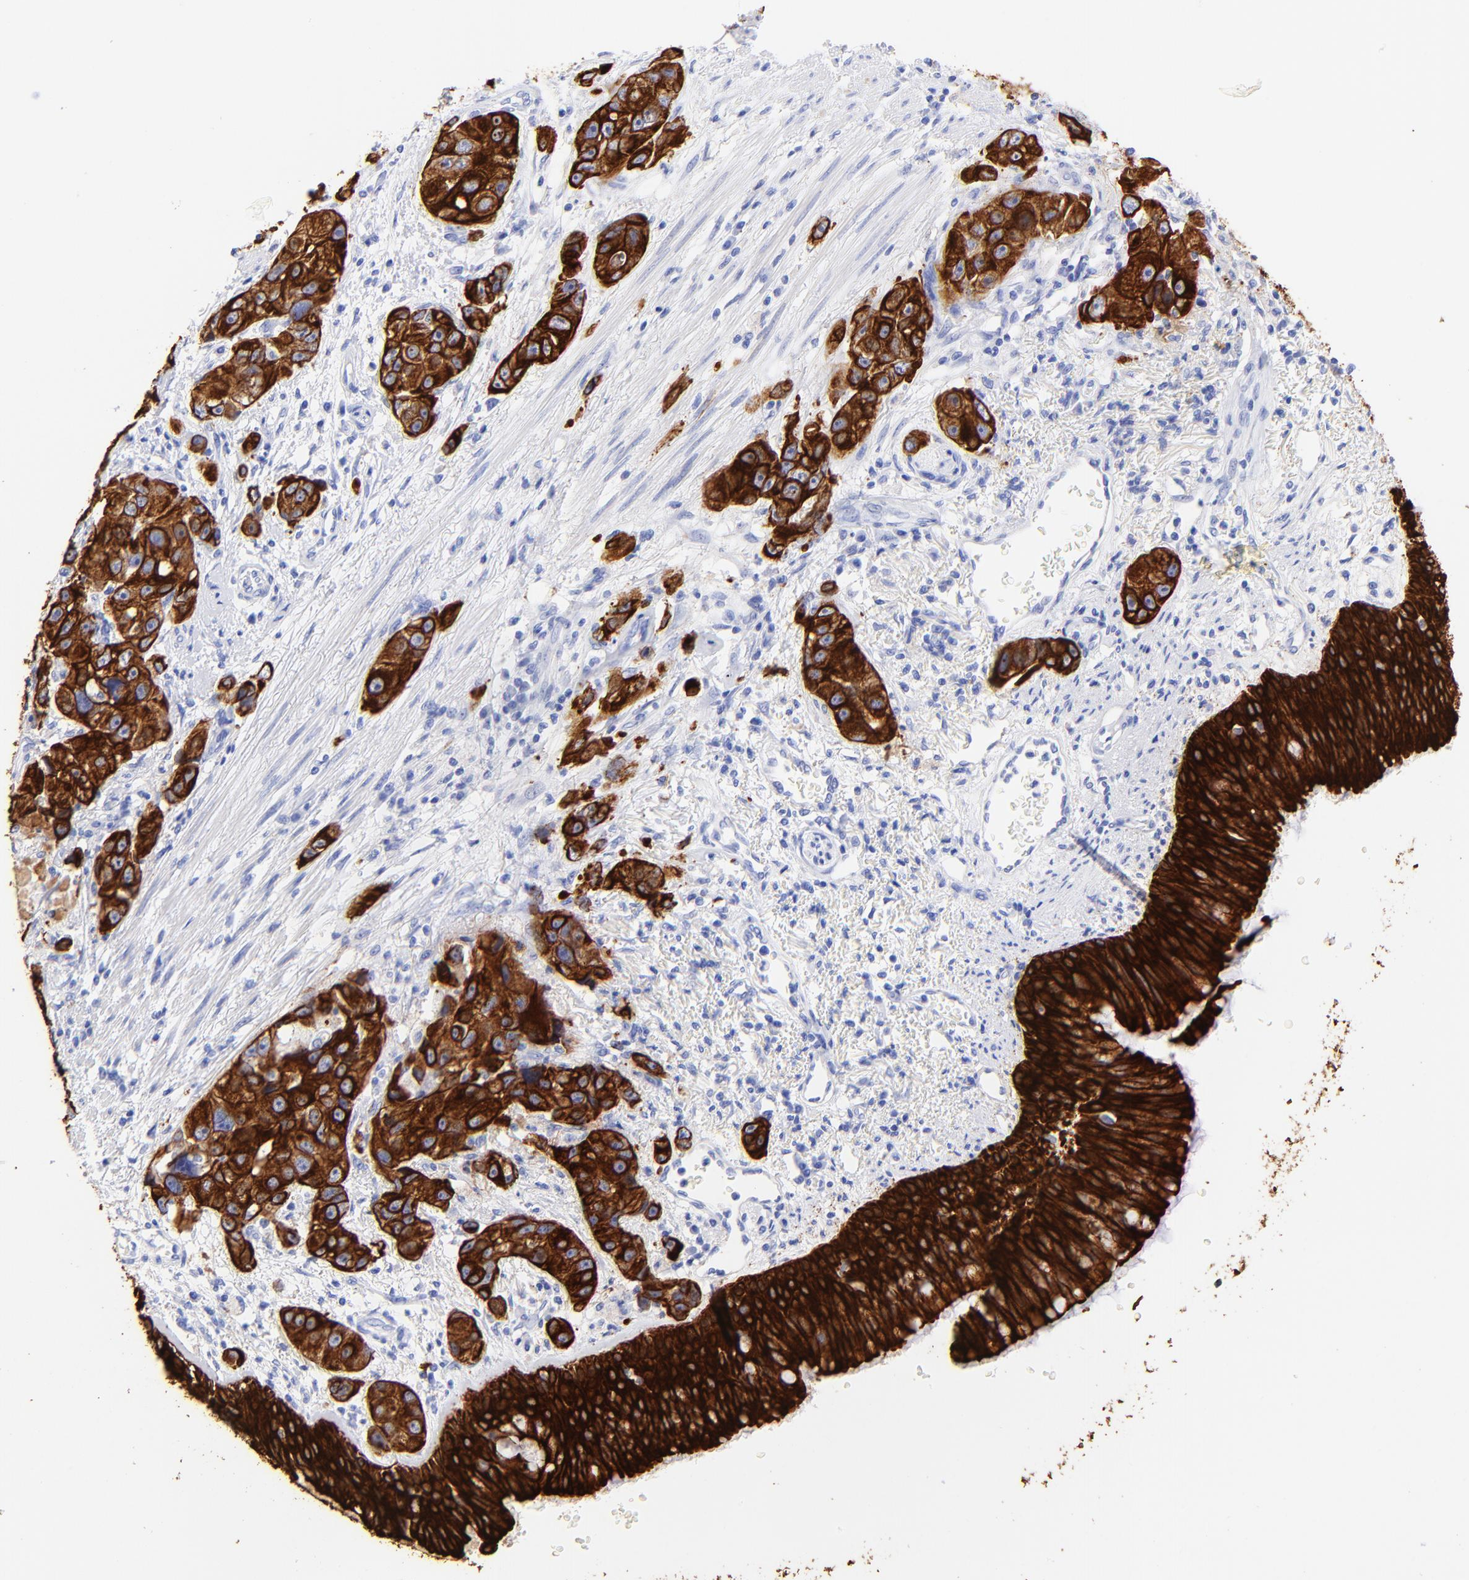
{"staining": {"intensity": "strong", "quantity": ">75%", "location": "cytoplasmic/membranous"}, "tissue": "bronchus", "cell_type": "Respiratory epithelial cells", "image_type": "normal", "snomed": [{"axis": "morphology", "description": "Normal tissue, NOS"}, {"axis": "morphology", "description": "Adenocarcinoma, NOS"}, {"axis": "morphology", "description": "Adenocarcinoma, metastatic, NOS"}, {"axis": "topography", "description": "Lymph node"}, {"axis": "topography", "description": "Bronchus"}, {"axis": "topography", "description": "Lung"}], "caption": "Bronchus stained with immunohistochemistry (IHC) shows strong cytoplasmic/membranous positivity in approximately >75% of respiratory epithelial cells.", "gene": "KRT19", "patient": {"sex": "female", "age": 54}}